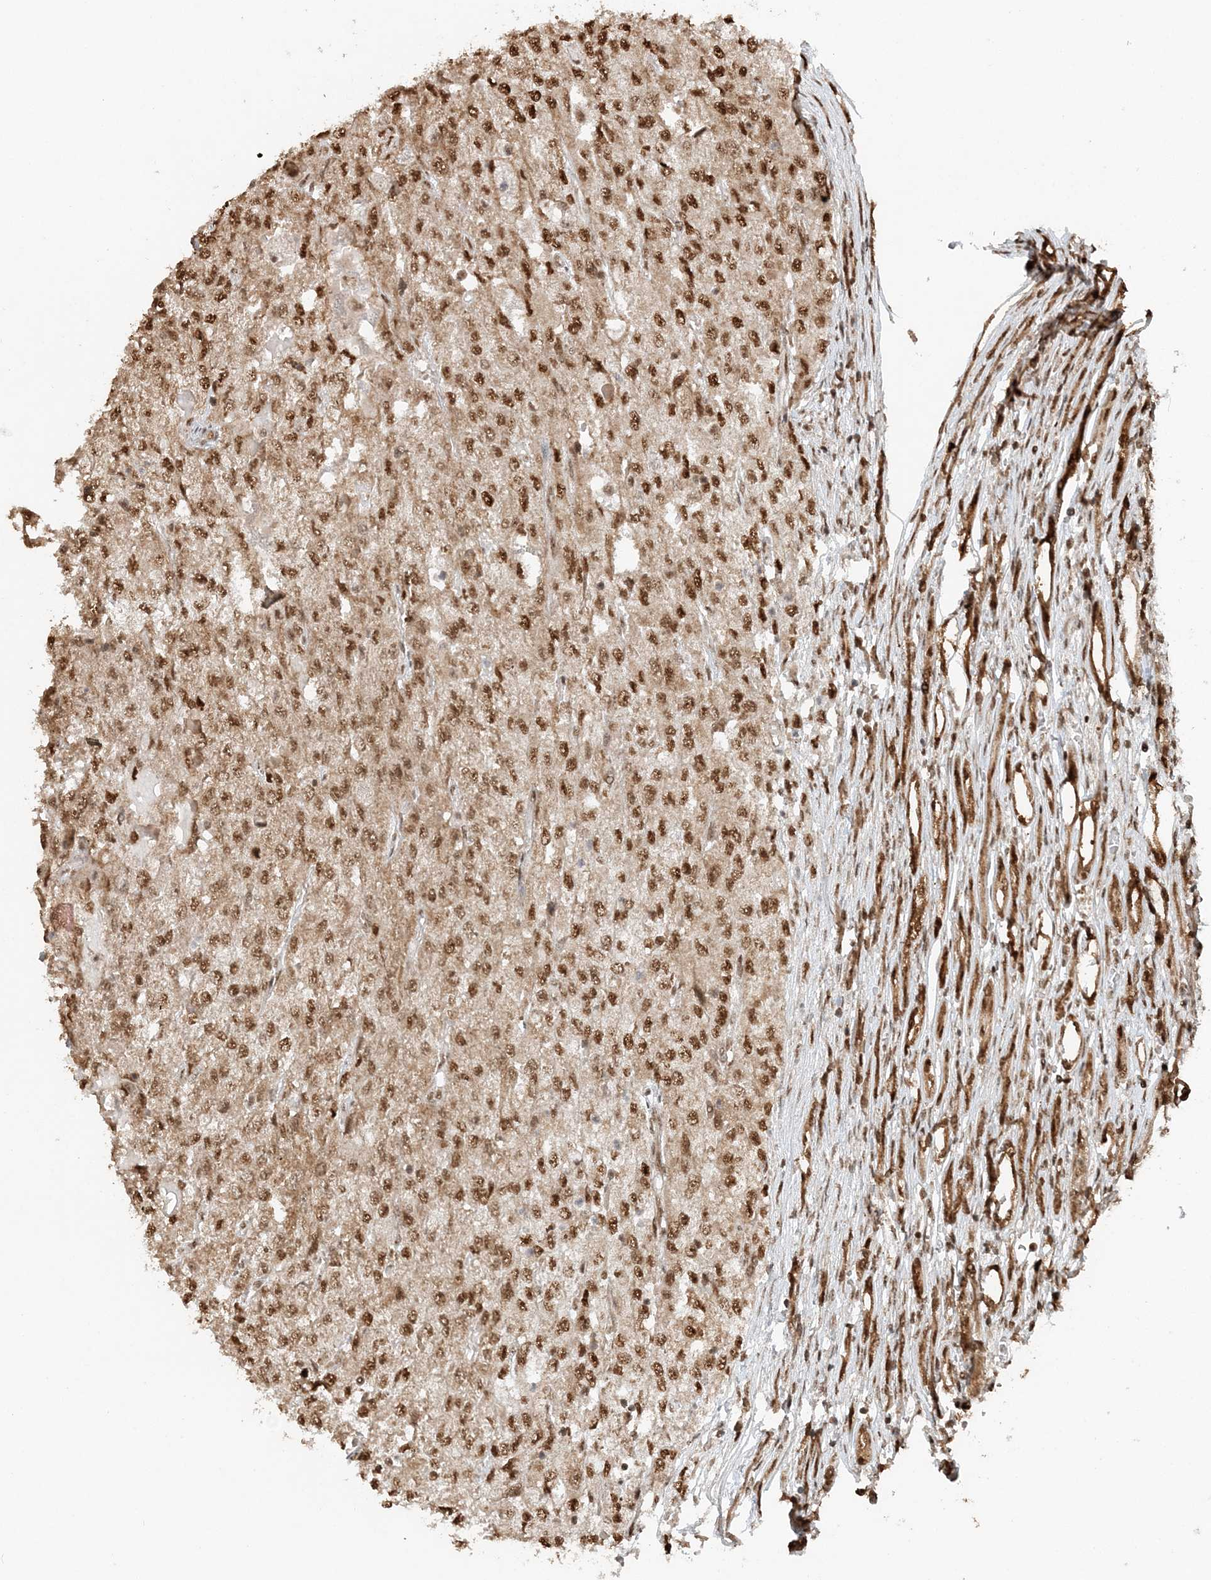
{"staining": {"intensity": "moderate", "quantity": ">75%", "location": "nuclear"}, "tissue": "renal cancer", "cell_type": "Tumor cells", "image_type": "cancer", "snomed": [{"axis": "morphology", "description": "Adenocarcinoma, NOS"}, {"axis": "topography", "description": "Kidney"}], "caption": "The immunohistochemical stain labels moderate nuclear positivity in tumor cells of renal cancer tissue.", "gene": "ARHGAP35", "patient": {"sex": "female", "age": 54}}